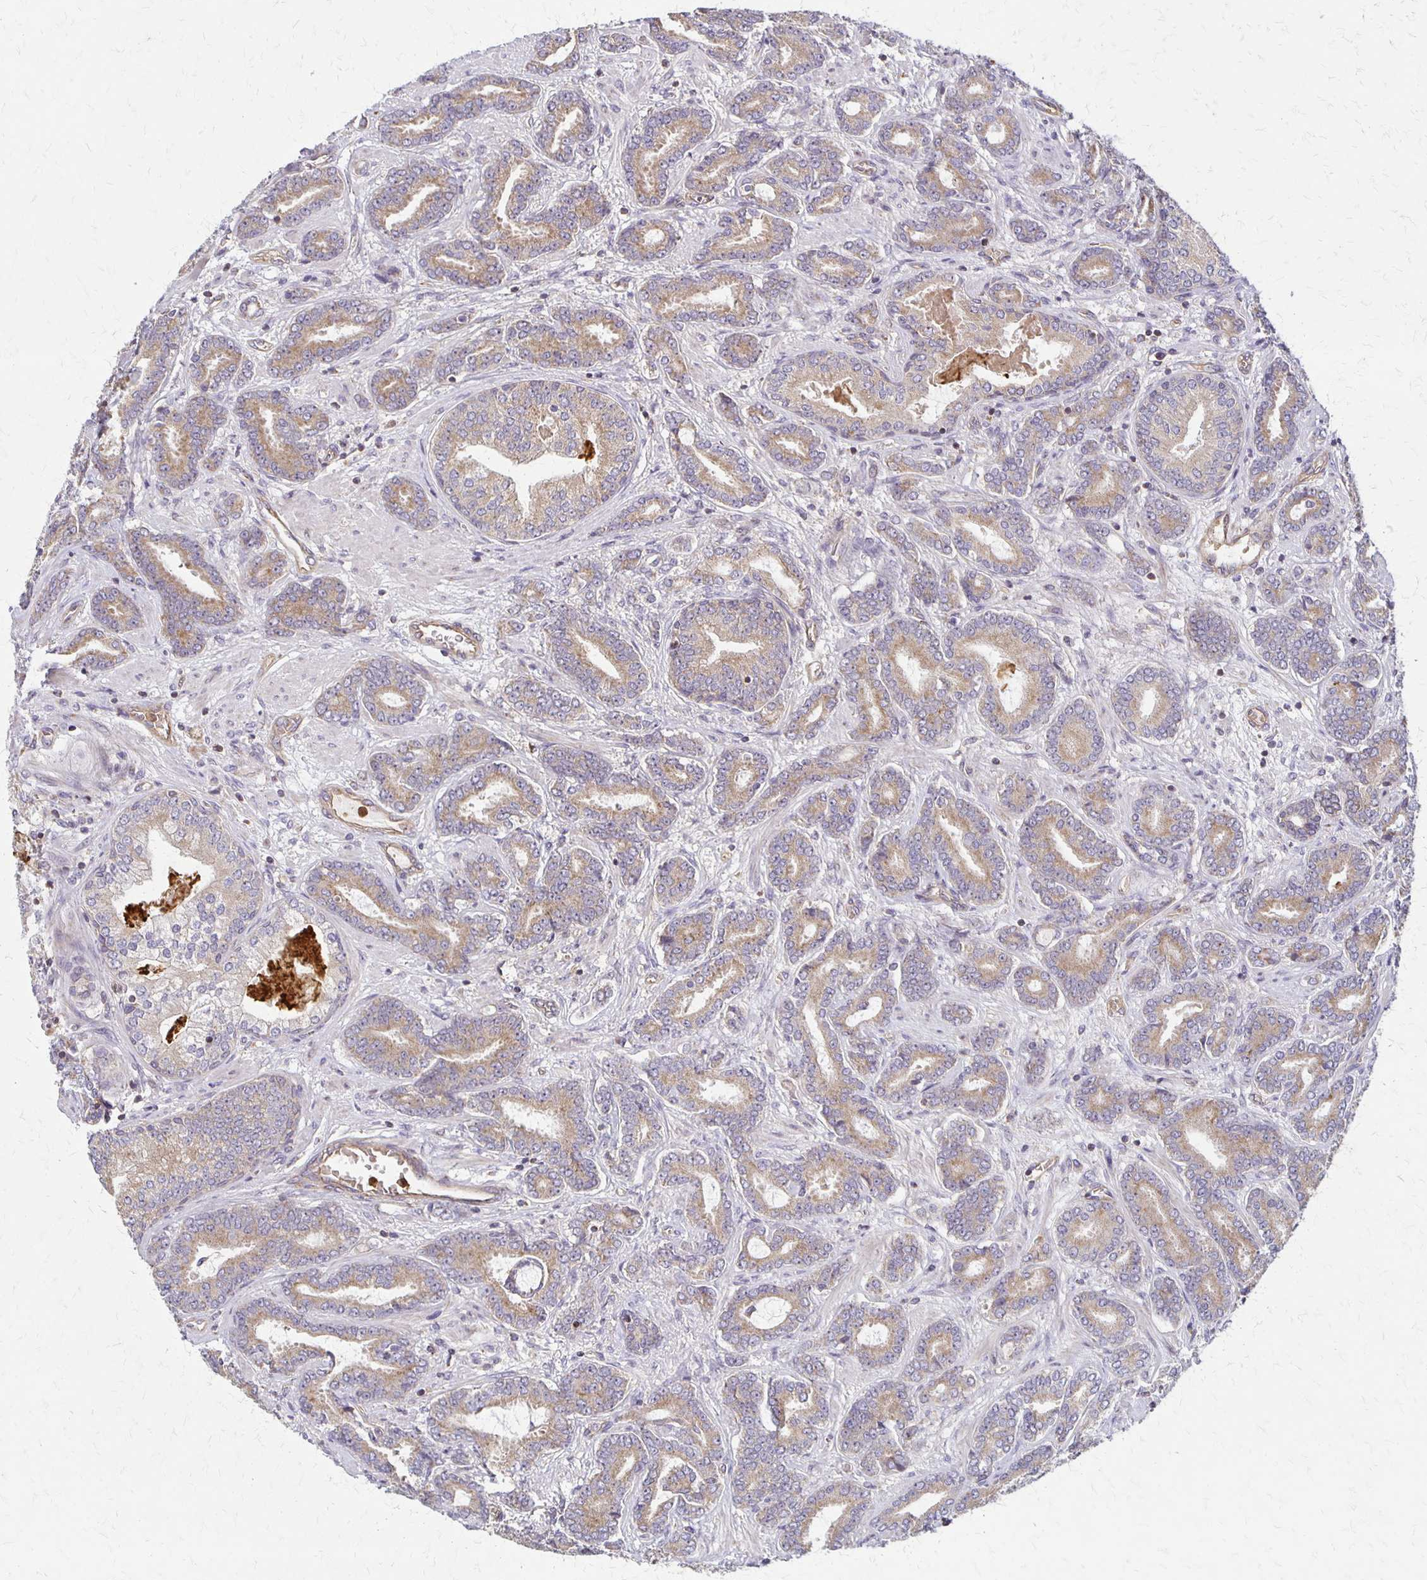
{"staining": {"intensity": "moderate", "quantity": ">75%", "location": "cytoplasmic/membranous"}, "tissue": "prostate cancer", "cell_type": "Tumor cells", "image_type": "cancer", "snomed": [{"axis": "morphology", "description": "Adenocarcinoma, High grade"}, {"axis": "topography", "description": "Prostate"}], "caption": "This is an image of immunohistochemistry (IHC) staining of prostate cancer (high-grade adenocarcinoma), which shows moderate staining in the cytoplasmic/membranous of tumor cells.", "gene": "EIF4EBP2", "patient": {"sex": "male", "age": 62}}